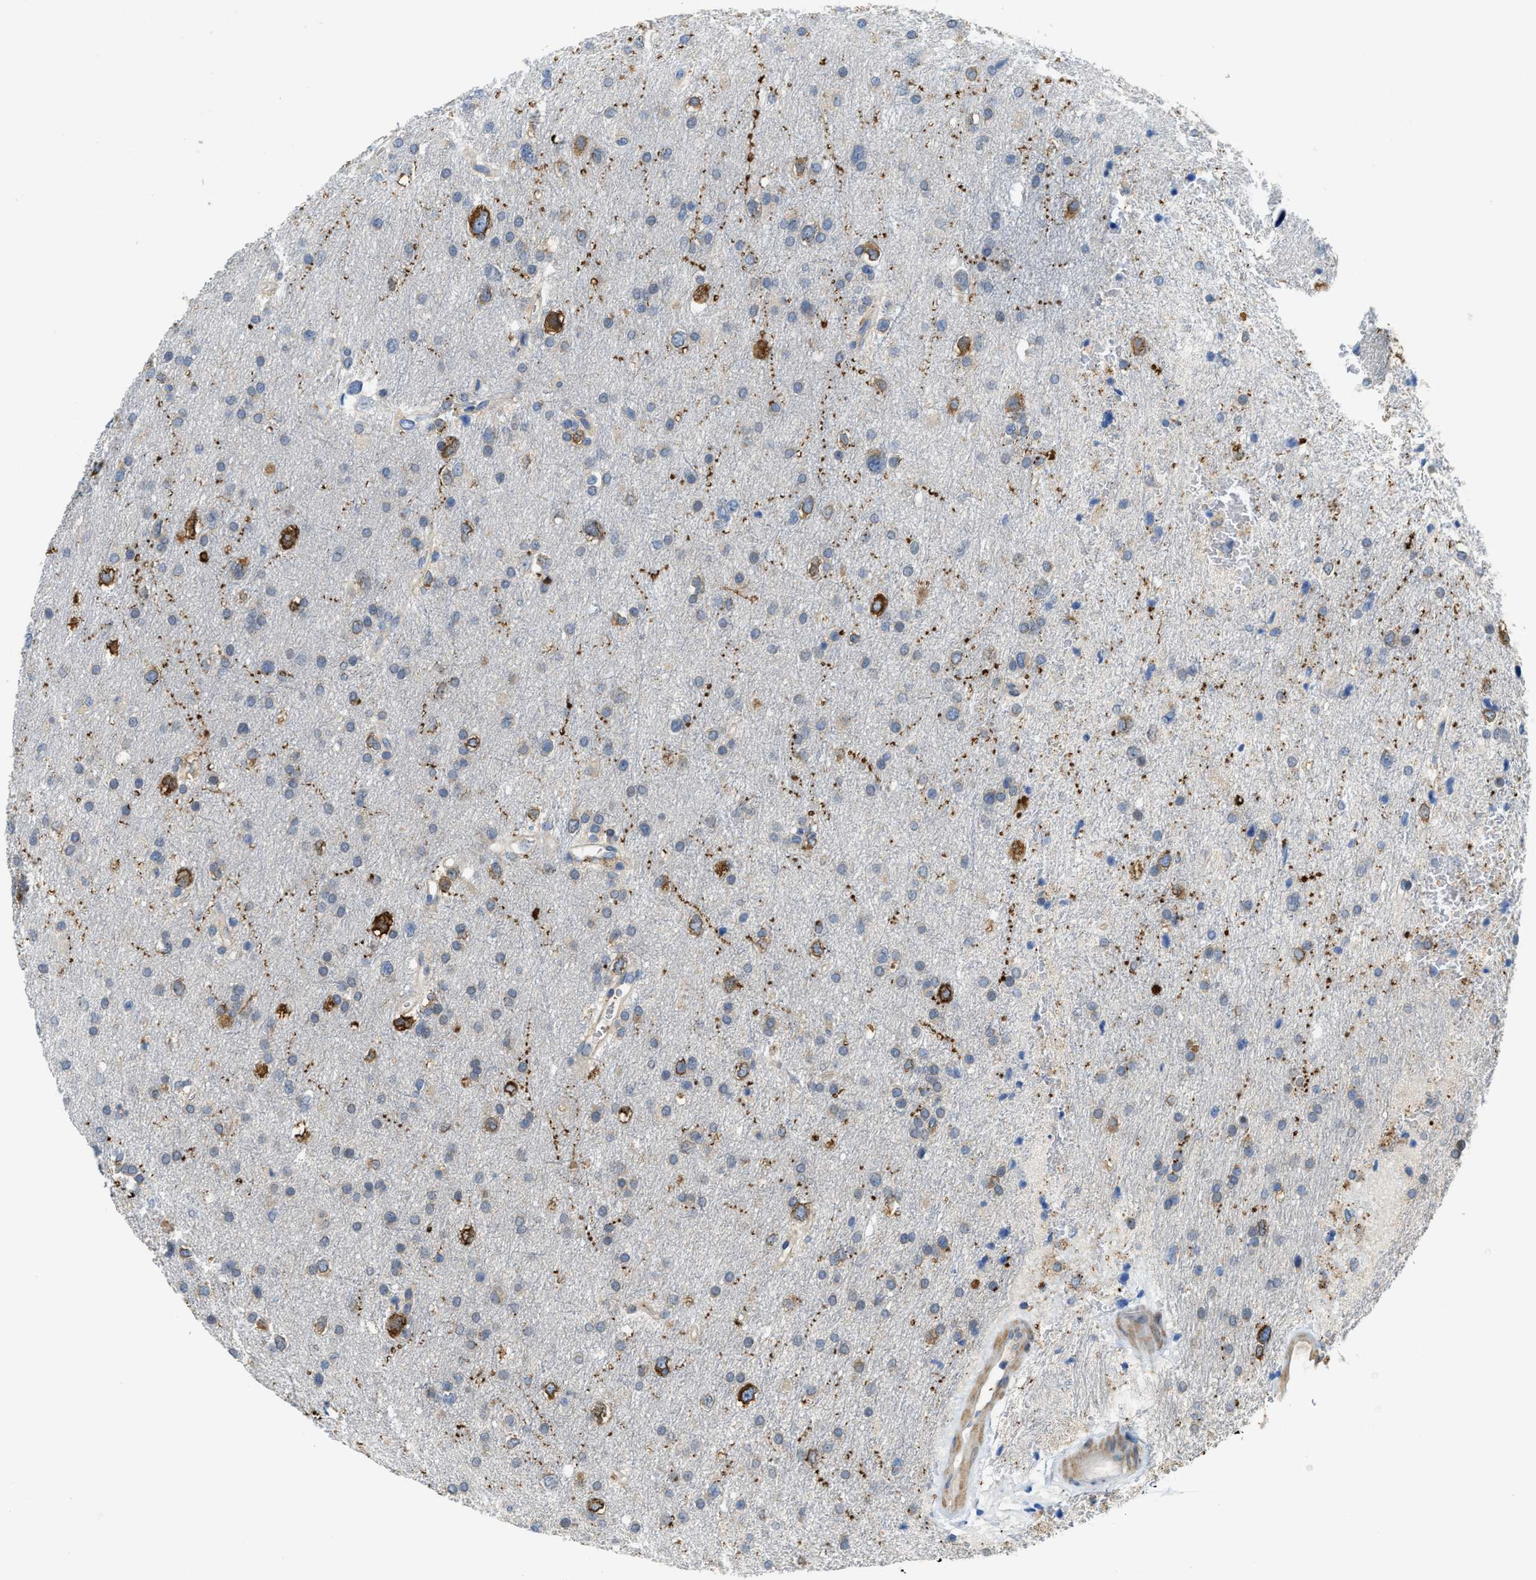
{"staining": {"intensity": "strong", "quantity": "<25%", "location": "cytoplasmic/membranous"}, "tissue": "glioma", "cell_type": "Tumor cells", "image_type": "cancer", "snomed": [{"axis": "morphology", "description": "Glioma, malignant, Low grade"}, {"axis": "topography", "description": "Brain"}], "caption": "IHC micrograph of malignant glioma (low-grade) stained for a protein (brown), which exhibits medium levels of strong cytoplasmic/membranous positivity in about <25% of tumor cells.", "gene": "KLHDC10", "patient": {"sex": "female", "age": 37}}